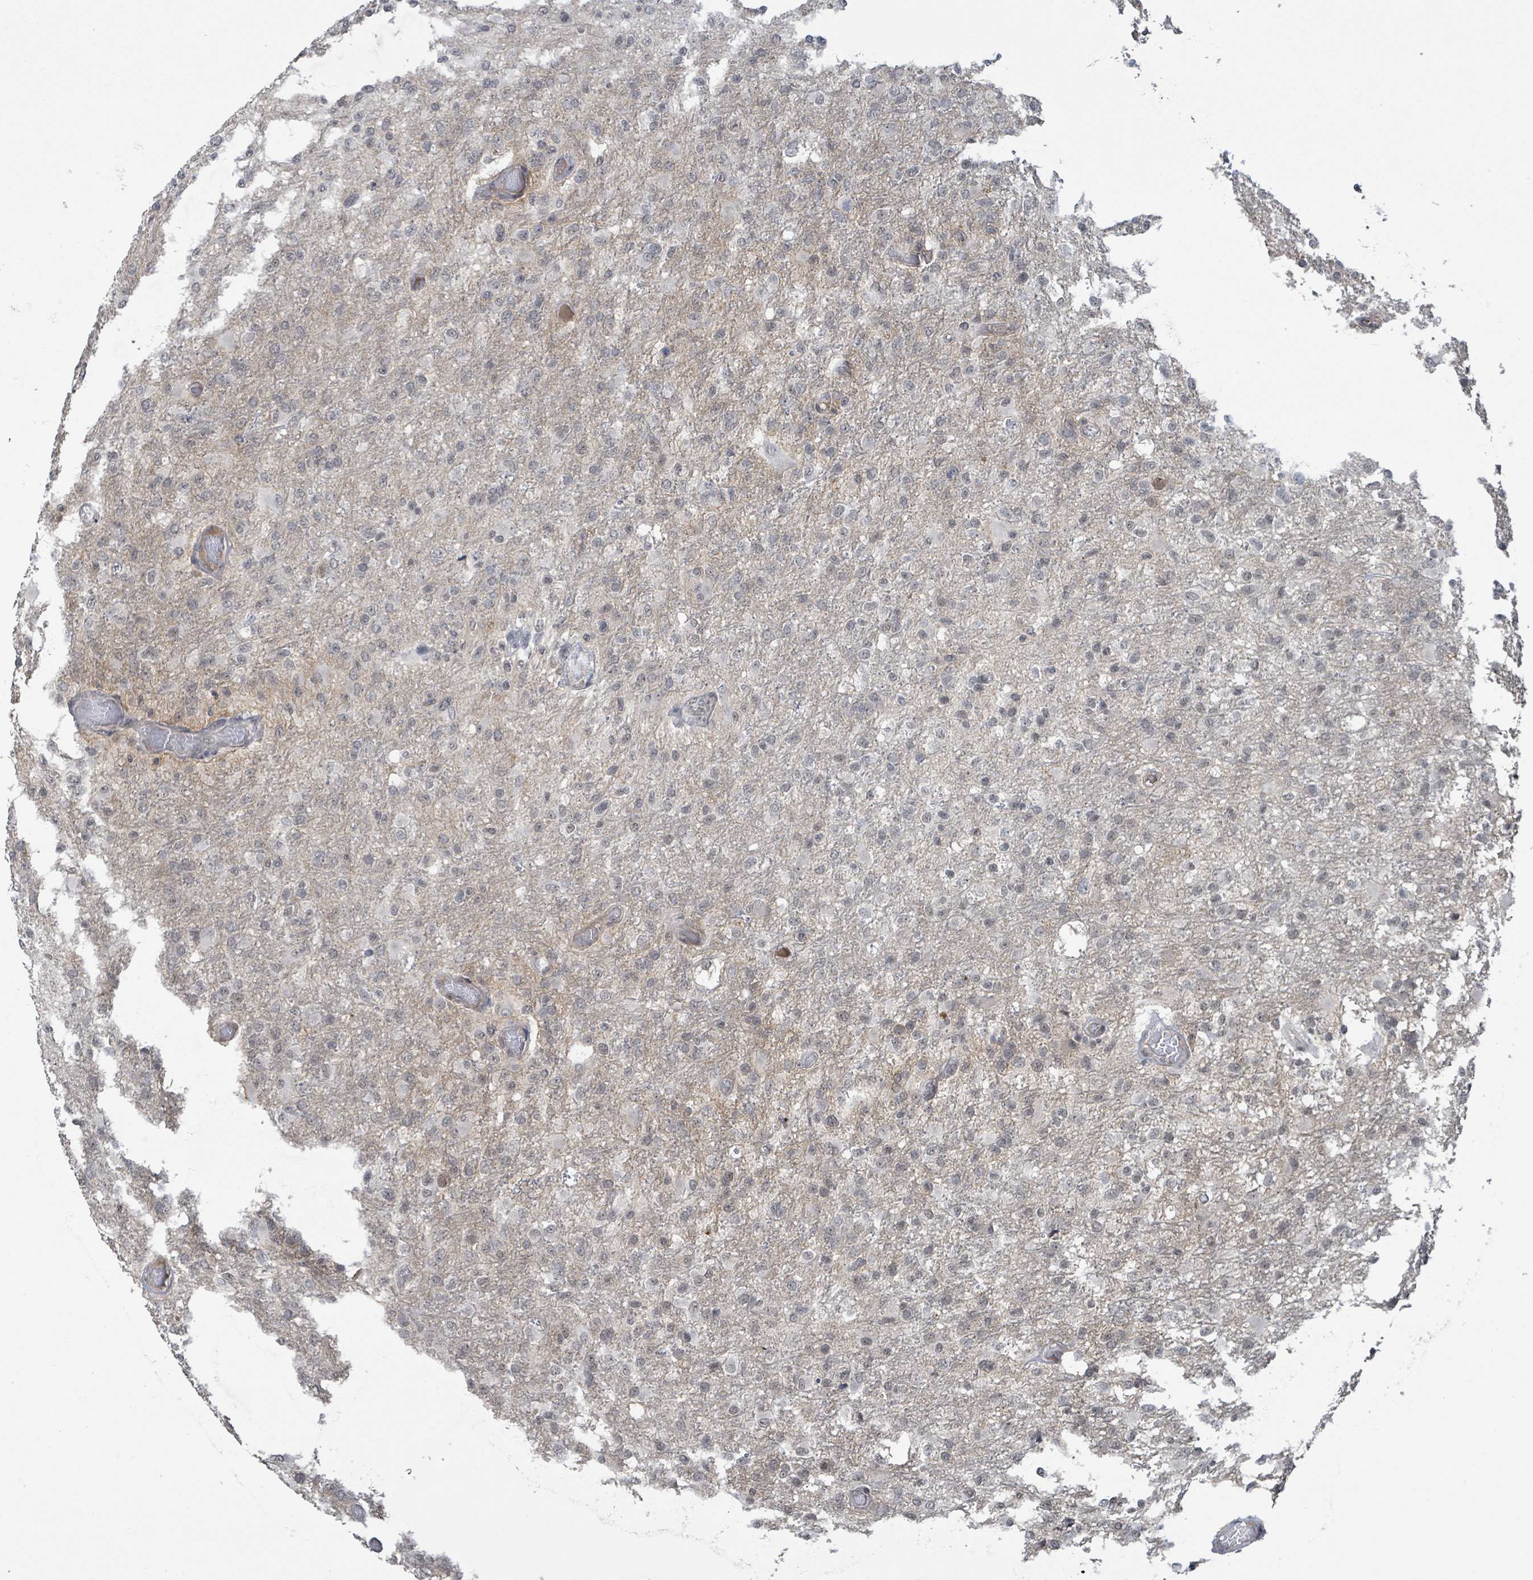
{"staining": {"intensity": "weak", "quantity": "<25%", "location": "nuclear"}, "tissue": "glioma", "cell_type": "Tumor cells", "image_type": "cancer", "snomed": [{"axis": "morphology", "description": "Glioma, malignant, High grade"}, {"axis": "topography", "description": "Brain"}], "caption": "Photomicrograph shows no significant protein positivity in tumor cells of glioma.", "gene": "ZBTB14", "patient": {"sex": "female", "age": 74}}